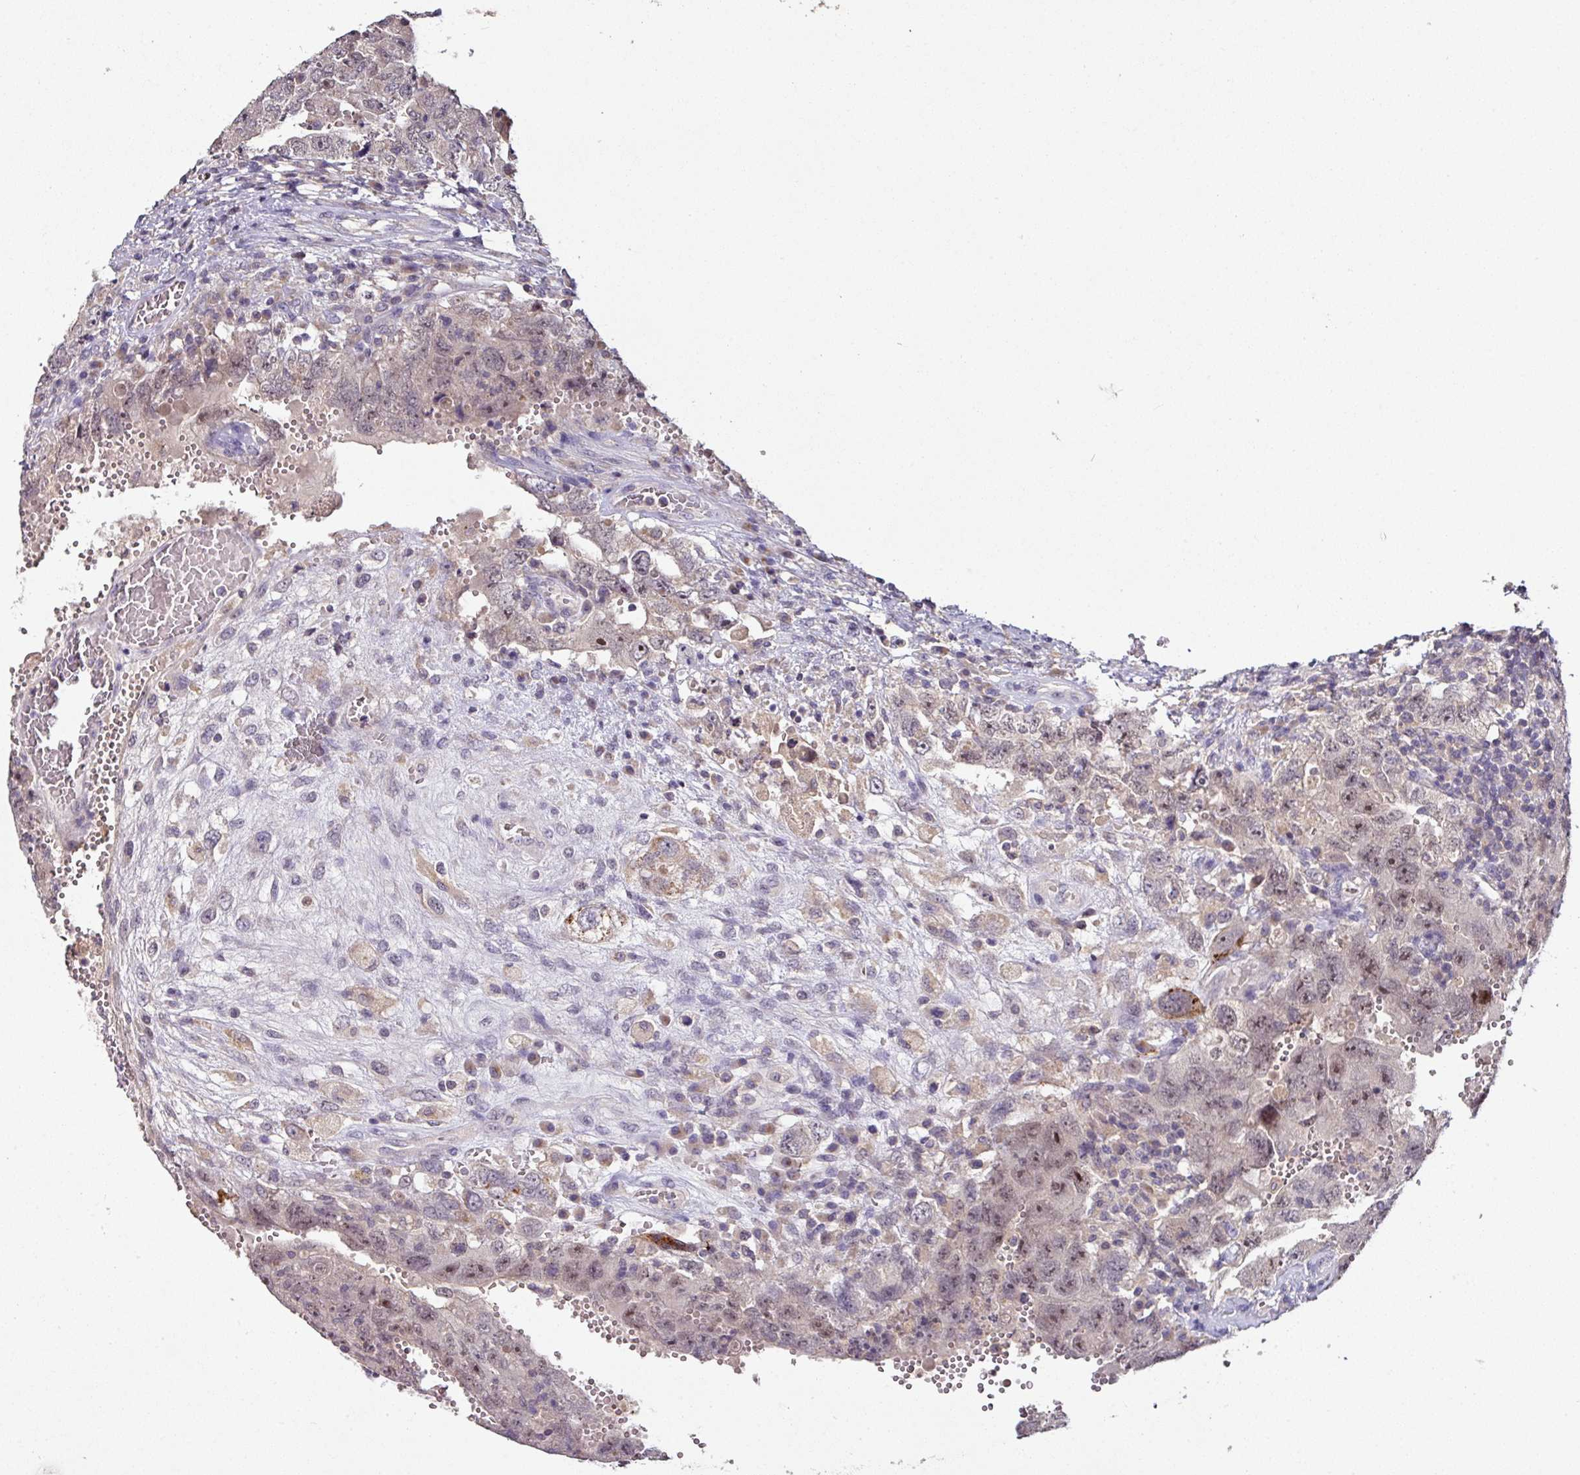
{"staining": {"intensity": "moderate", "quantity": ">75%", "location": "nuclear"}, "tissue": "testis cancer", "cell_type": "Tumor cells", "image_type": "cancer", "snomed": [{"axis": "morphology", "description": "Carcinoma, Embryonal, NOS"}, {"axis": "topography", "description": "Testis"}], "caption": "Immunohistochemistry photomicrograph of human embryonal carcinoma (testis) stained for a protein (brown), which displays medium levels of moderate nuclear staining in about >75% of tumor cells.", "gene": "AEBP2", "patient": {"sex": "male", "age": 26}}